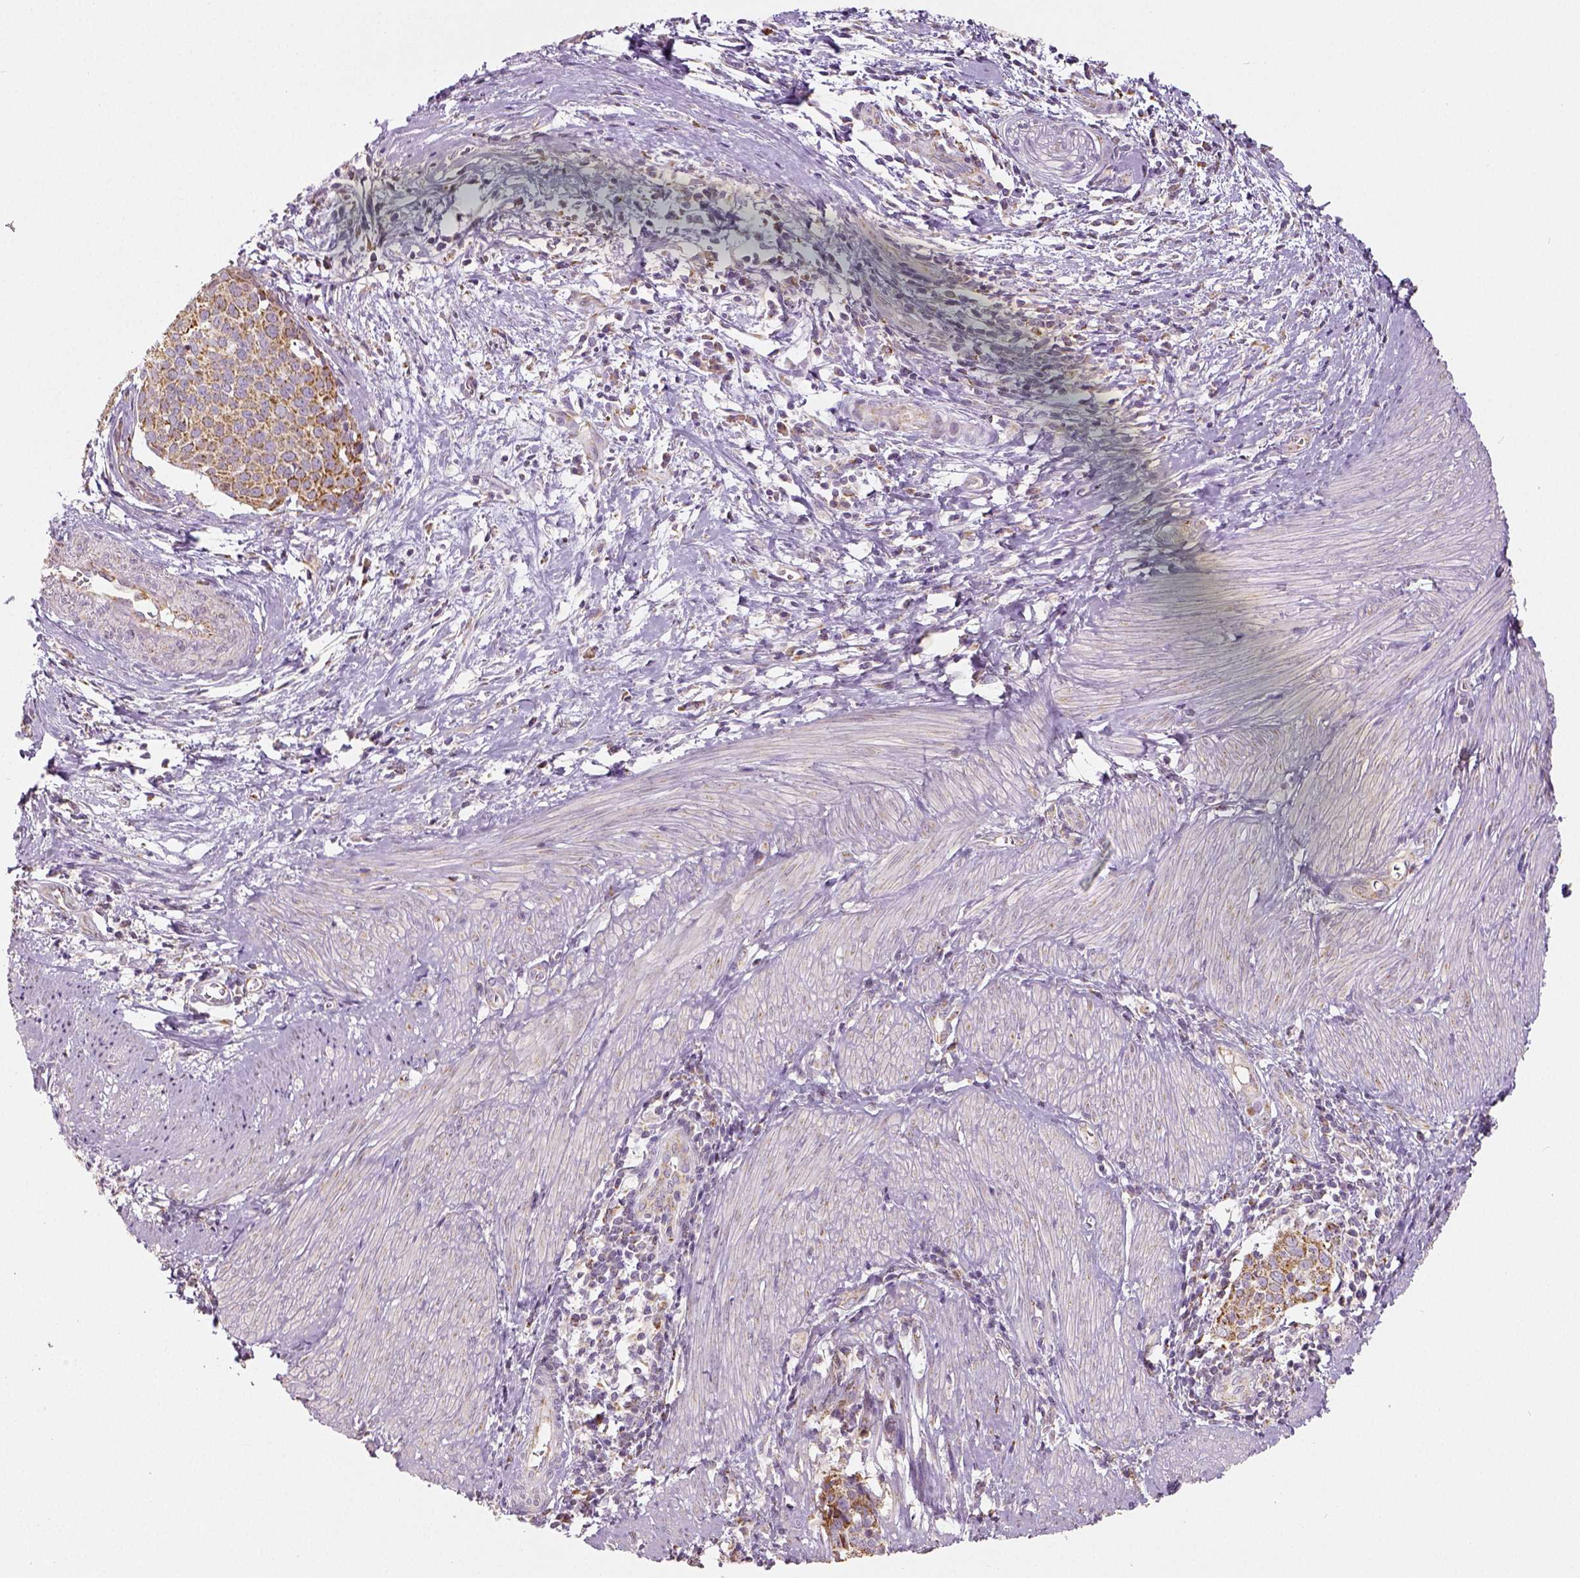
{"staining": {"intensity": "moderate", "quantity": ">75%", "location": "cytoplasmic/membranous"}, "tissue": "cervical cancer", "cell_type": "Tumor cells", "image_type": "cancer", "snomed": [{"axis": "morphology", "description": "Squamous cell carcinoma, NOS"}, {"axis": "topography", "description": "Cervix"}], "caption": "There is medium levels of moderate cytoplasmic/membranous positivity in tumor cells of cervical cancer (squamous cell carcinoma), as demonstrated by immunohistochemical staining (brown color).", "gene": "PGAM5", "patient": {"sex": "female", "age": 39}}